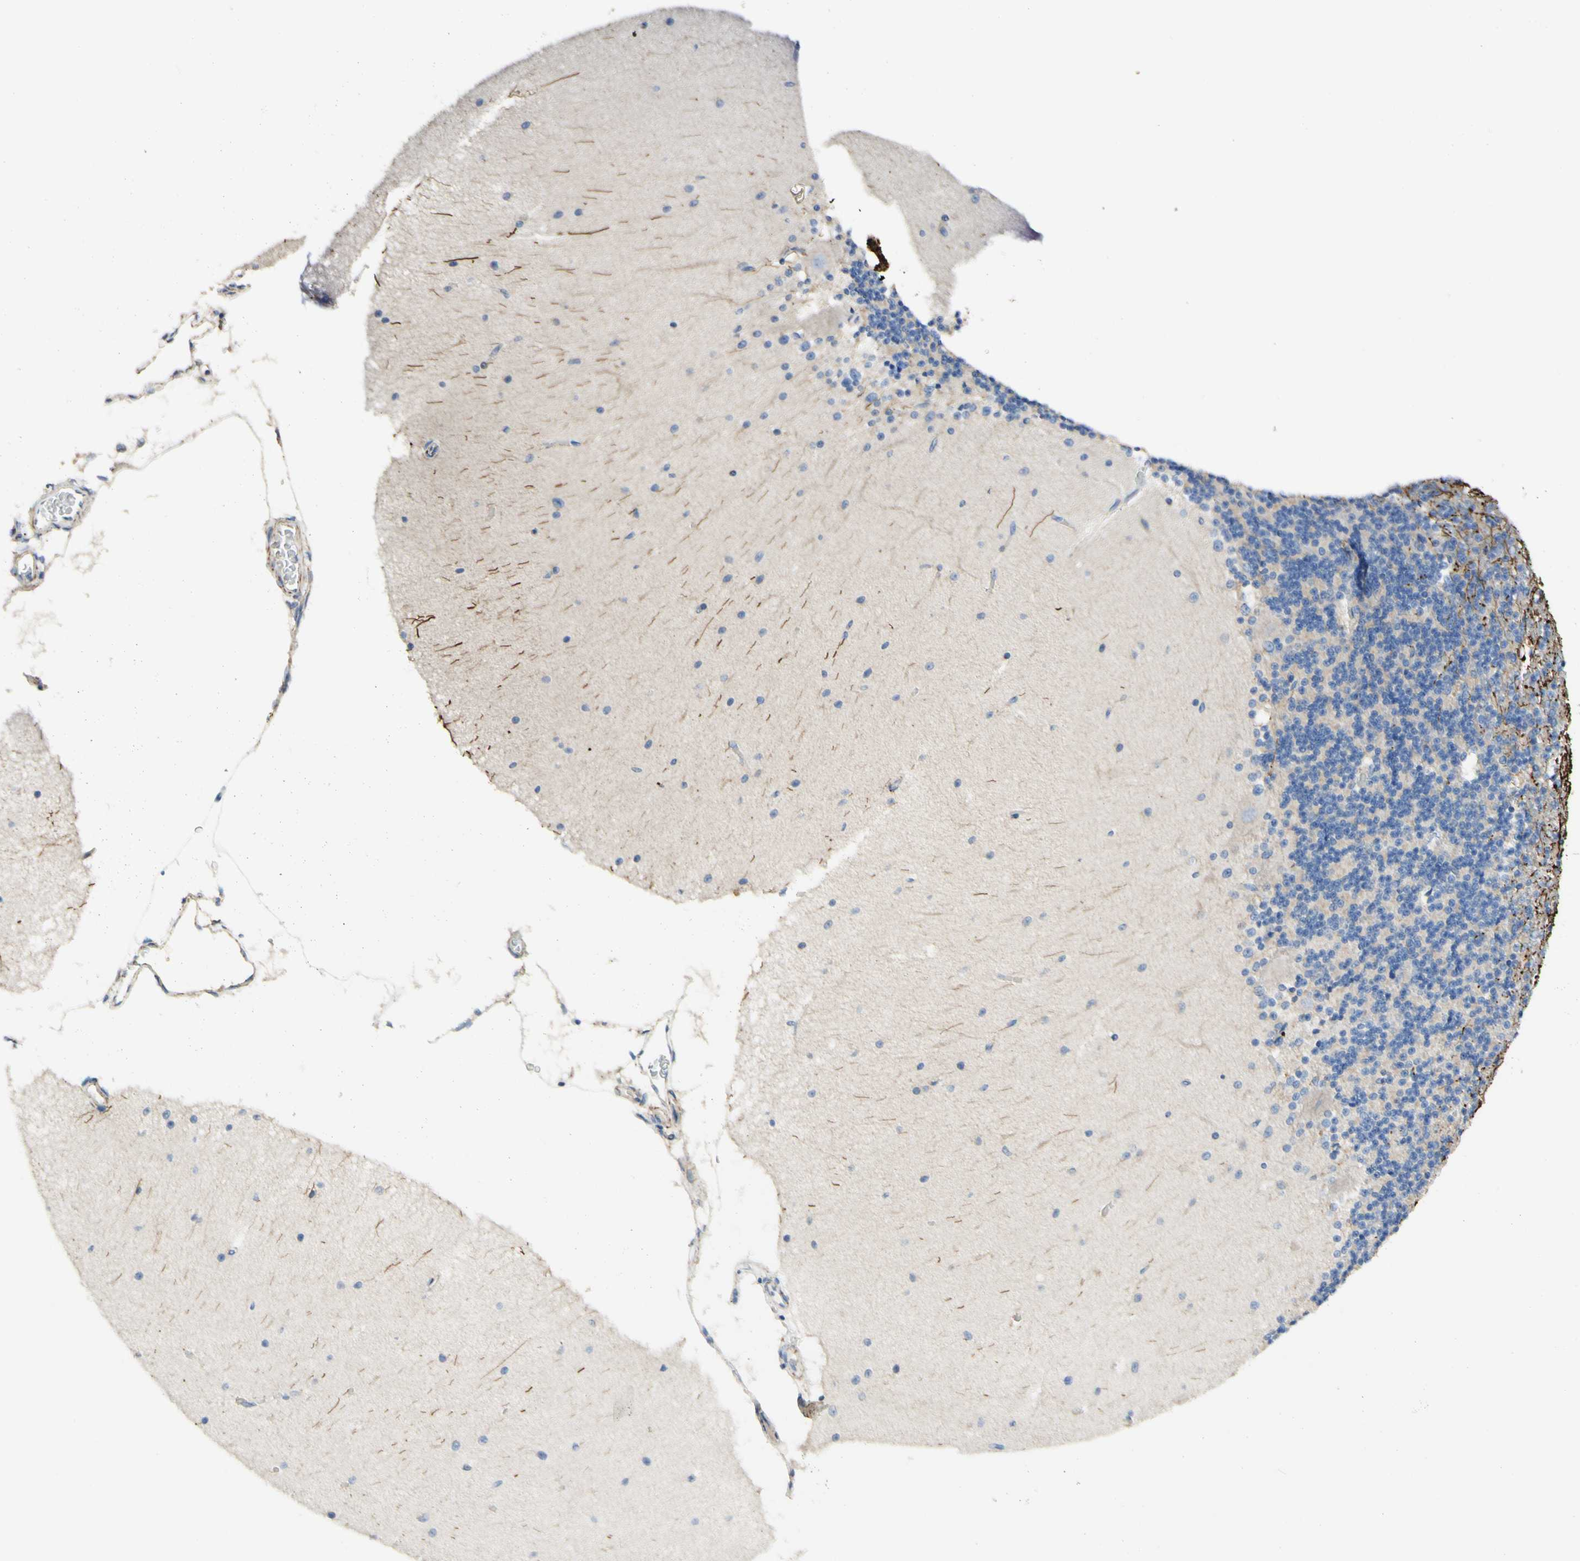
{"staining": {"intensity": "strong", "quantity": "<25%", "location": "cytoplasmic/membranous"}, "tissue": "cerebellum", "cell_type": "Cells in granular layer", "image_type": "normal", "snomed": [{"axis": "morphology", "description": "Normal tissue, NOS"}, {"axis": "topography", "description": "Cerebellum"}], "caption": "DAB (3,3'-diaminobenzidine) immunohistochemical staining of benign cerebellum reveals strong cytoplasmic/membranous protein staining in approximately <25% of cells in granular layer. Immunohistochemistry stains the protein of interest in brown and the nuclei are stained blue.", "gene": "ARMC10", "patient": {"sex": "female", "age": 54}}